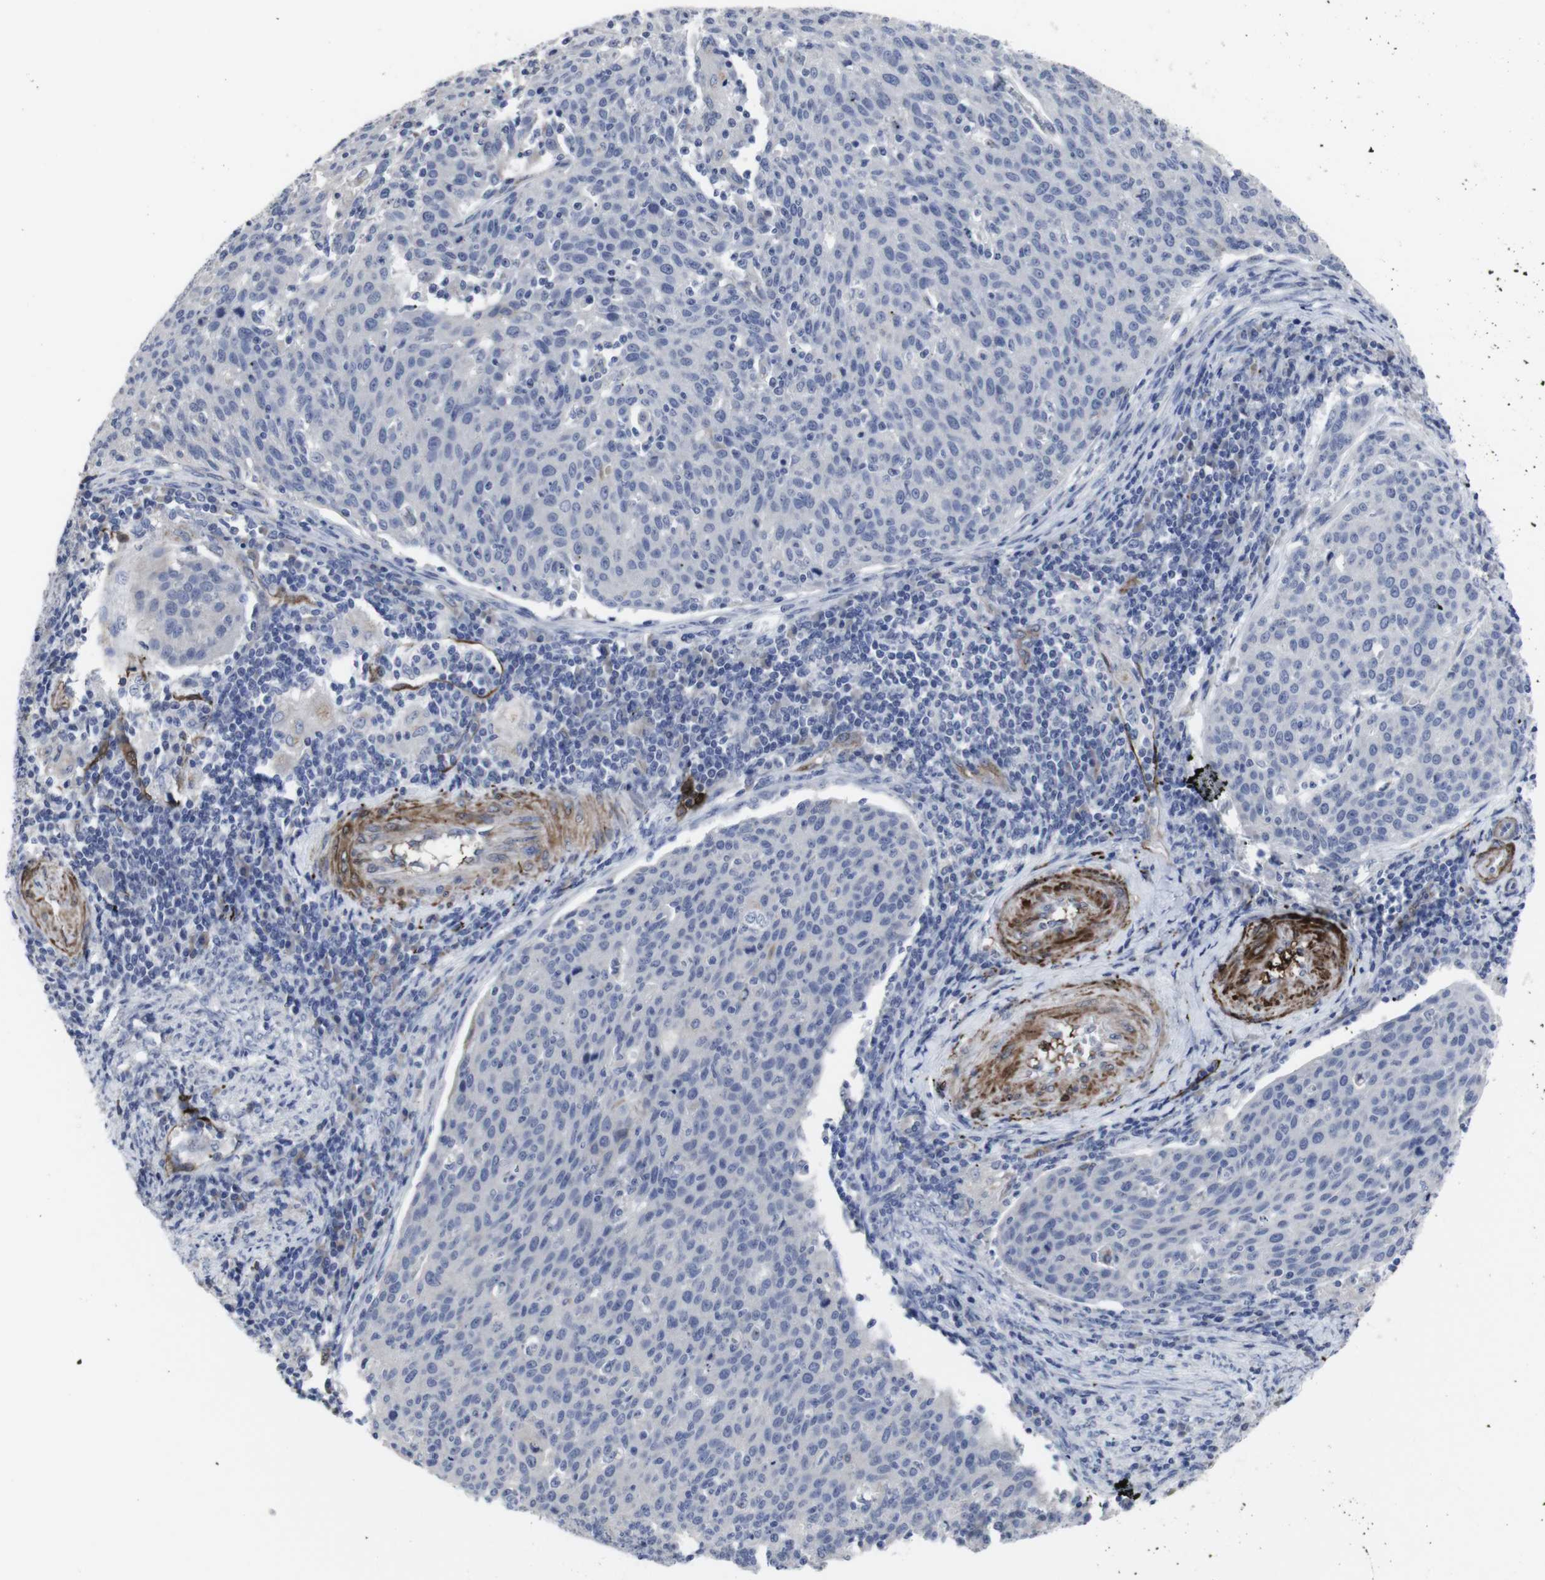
{"staining": {"intensity": "negative", "quantity": "none", "location": "none"}, "tissue": "cervical cancer", "cell_type": "Tumor cells", "image_type": "cancer", "snomed": [{"axis": "morphology", "description": "Squamous cell carcinoma, NOS"}, {"axis": "topography", "description": "Cervix"}], "caption": "The immunohistochemistry image has no significant expression in tumor cells of cervical cancer (squamous cell carcinoma) tissue.", "gene": "SNCG", "patient": {"sex": "female", "age": 38}}